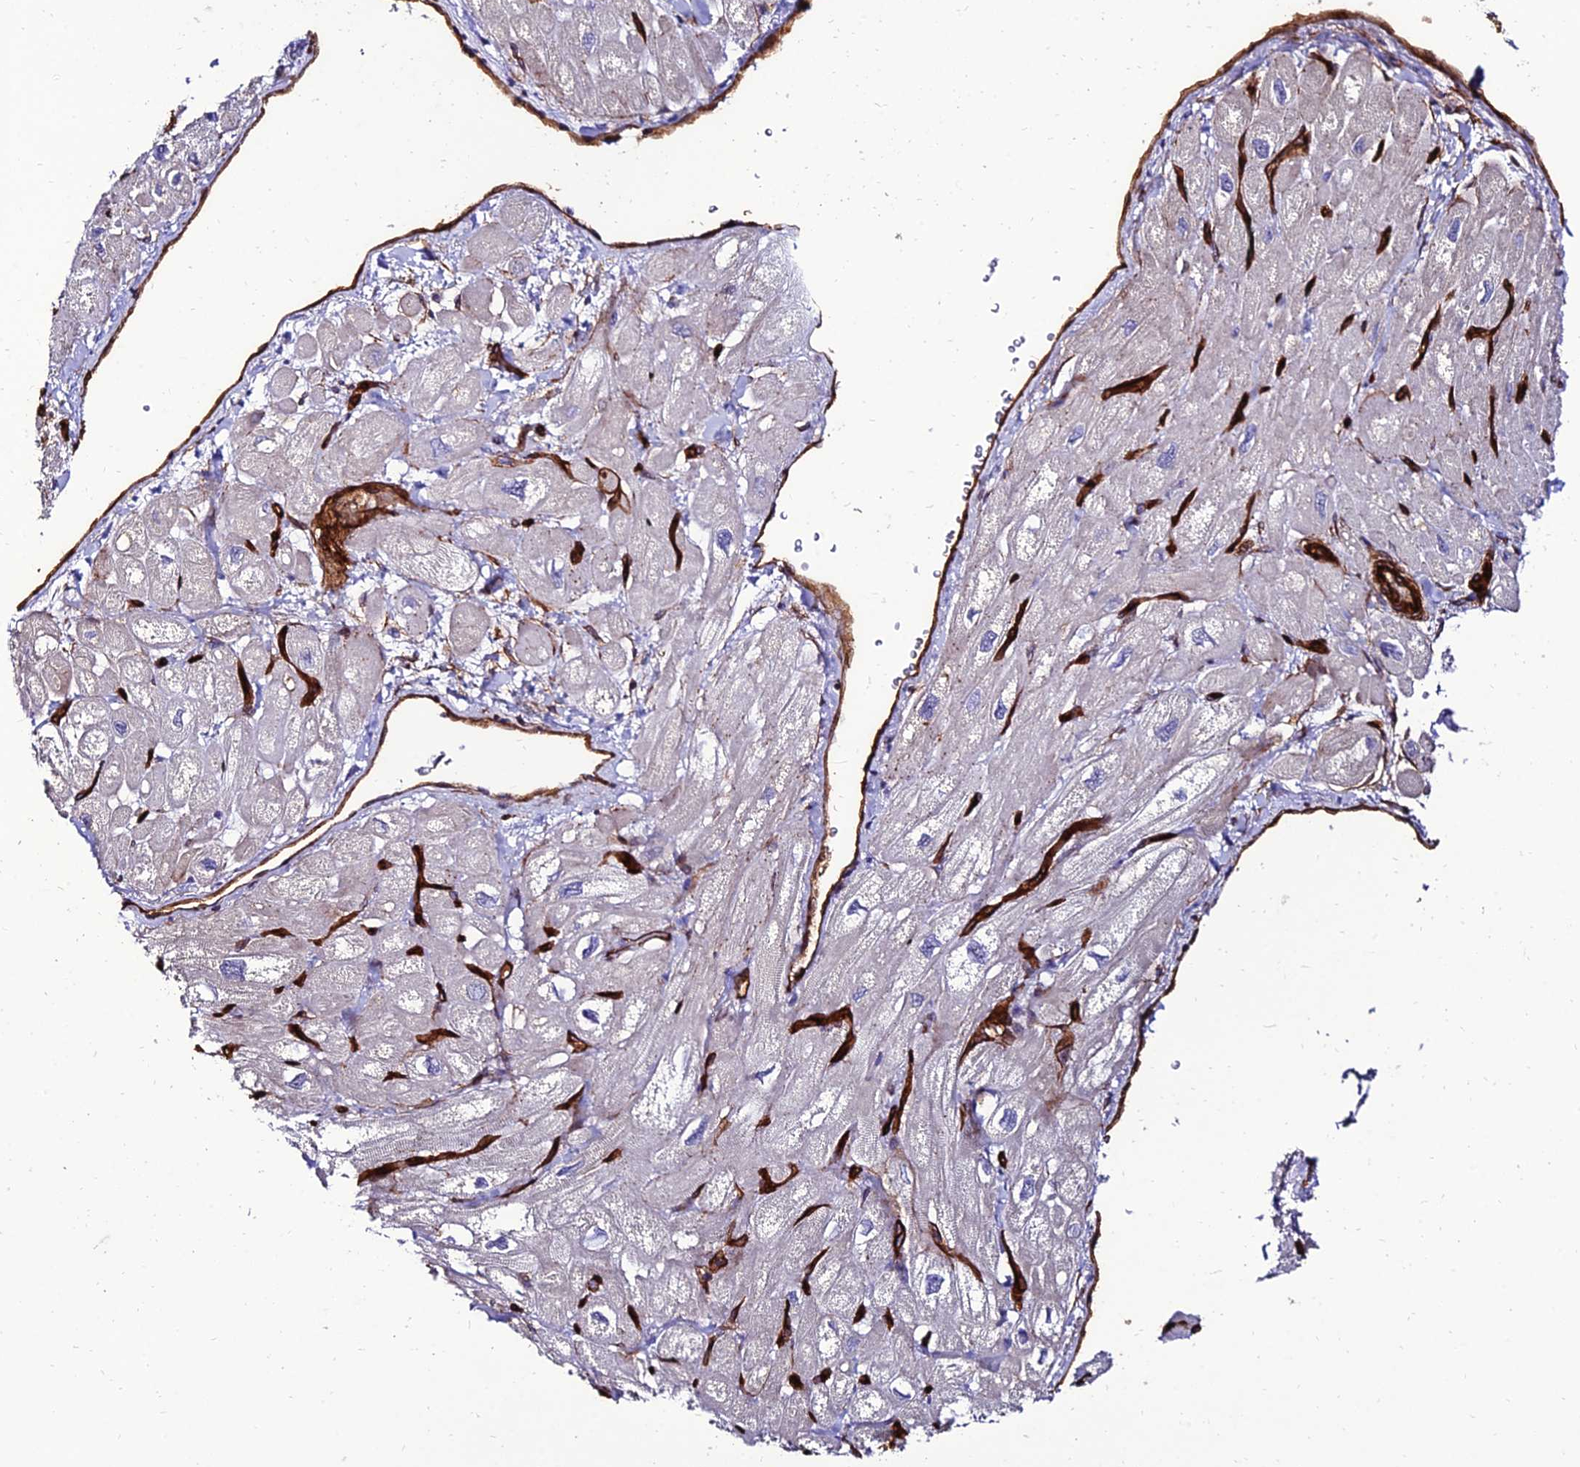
{"staining": {"intensity": "negative", "quantity": "none", "location": "none"}, "tissue": "heart muscle", "cell_type": "Cardiomyocytes", "image_type": "normal", "snomed": [{"axis": "morphology", "description": "Normal tissue, NOS"}, {"axis": "topography", "description": "Heart"}], "caption": "The immunohistochemistry (IHC) photomicrograph has no significant expression in cardiomyocytes of heart muscle. (Immunohistochemistry (ihc), brightfield microscopy, high magnification).", "gene": "ALDH3B2", "patient": {"sex": "male", "age": 65}}